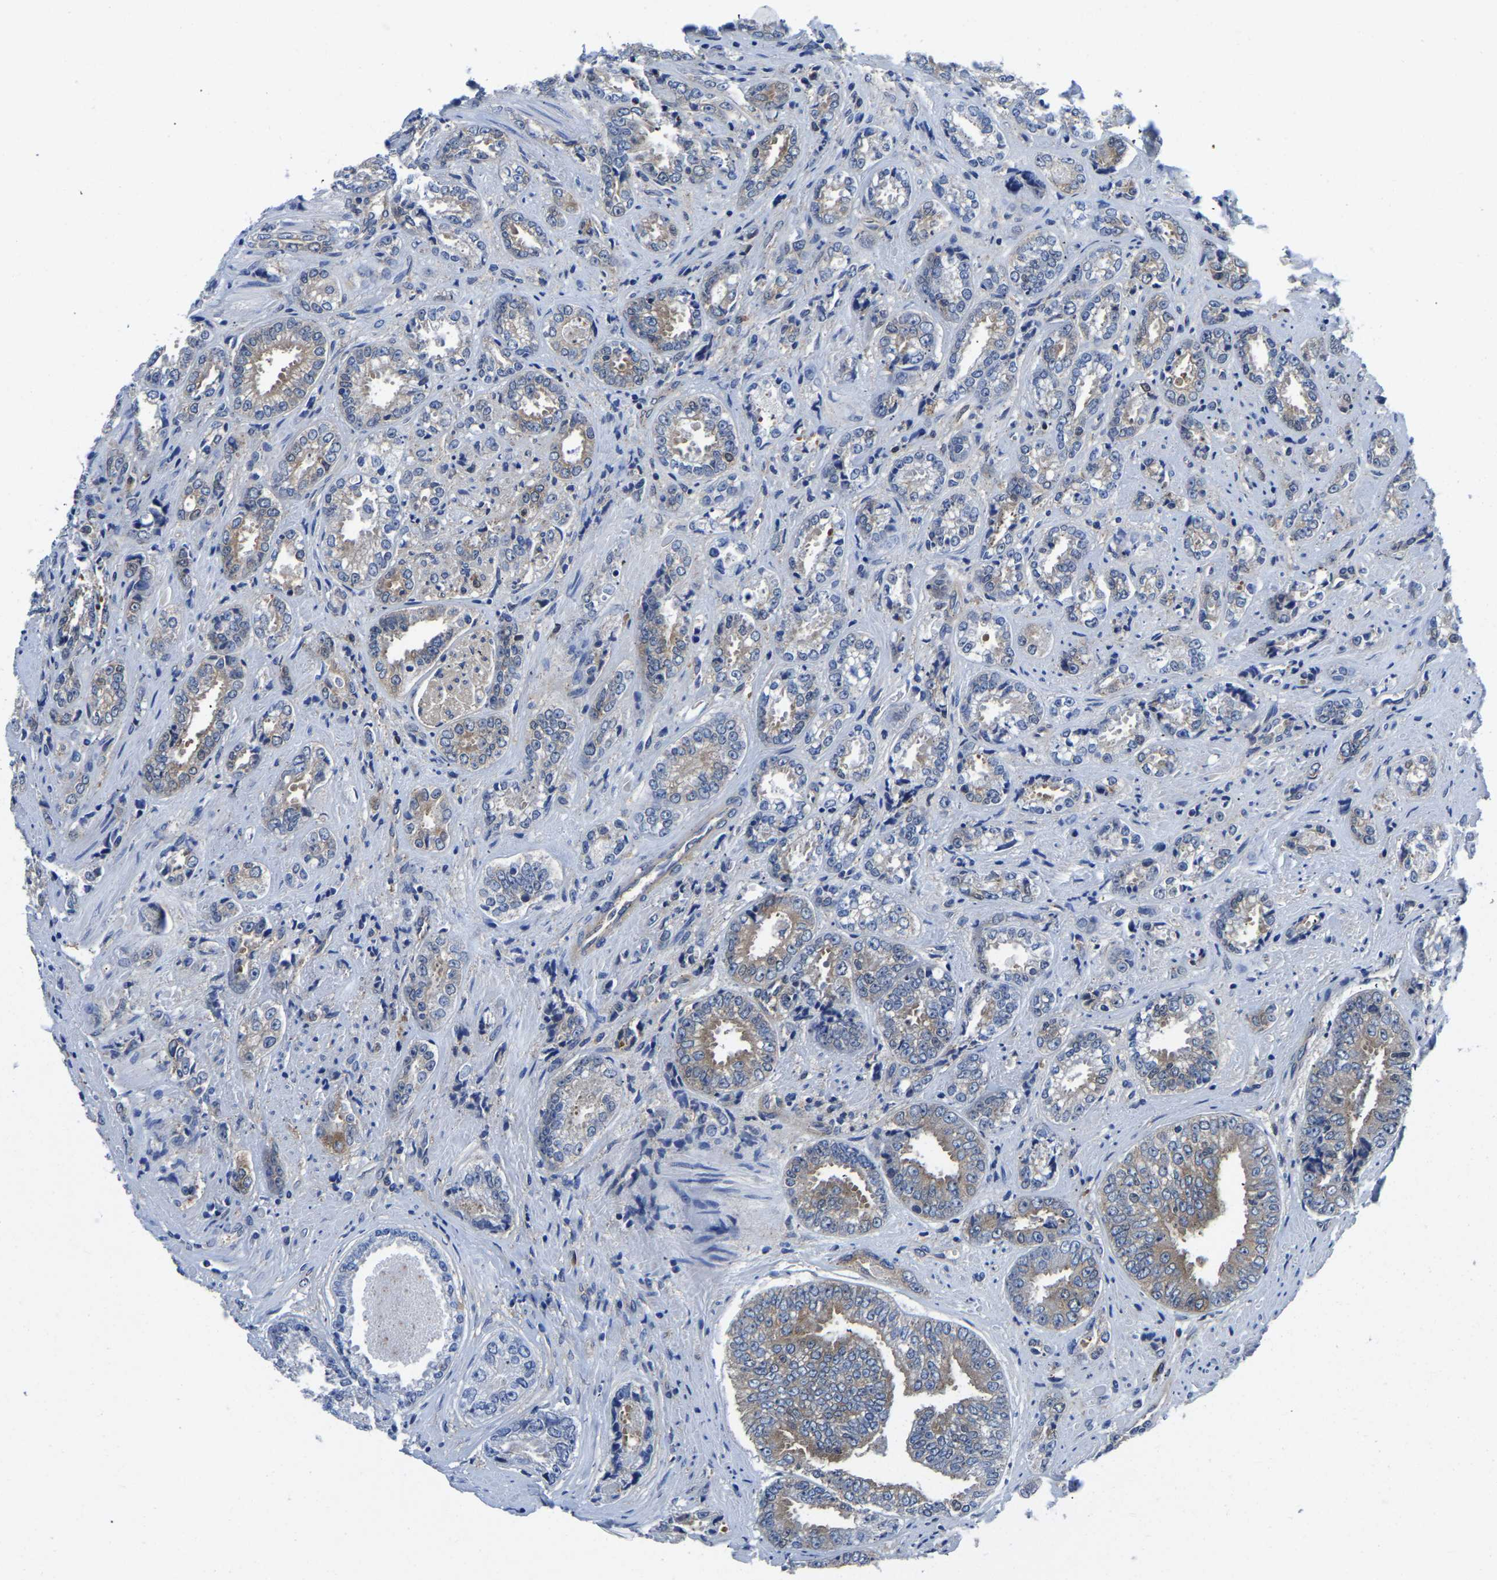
{"staining": {"intensity": "weak", "quantity": "25%-75%", "location": "cytoplasmic/membranous"}, "tissue": "prostate cancer", "cell_type": "Tumor cells", "image_type": "cancer", "snomed": [{"axis": "morphology", "description": "Adenocarcinoma, High grade"}, {"axis": "topography", "description": "Prostate"}], "caption": "There is low levels of weak cytoplasmic/membranous staining in tumor cells of prostate adenocarcinoma (high-grade), as demonstrated by immunohistochemical staining (brown color).", "gene": "TFG", "patient": {"sex": "male", "age": 61}}